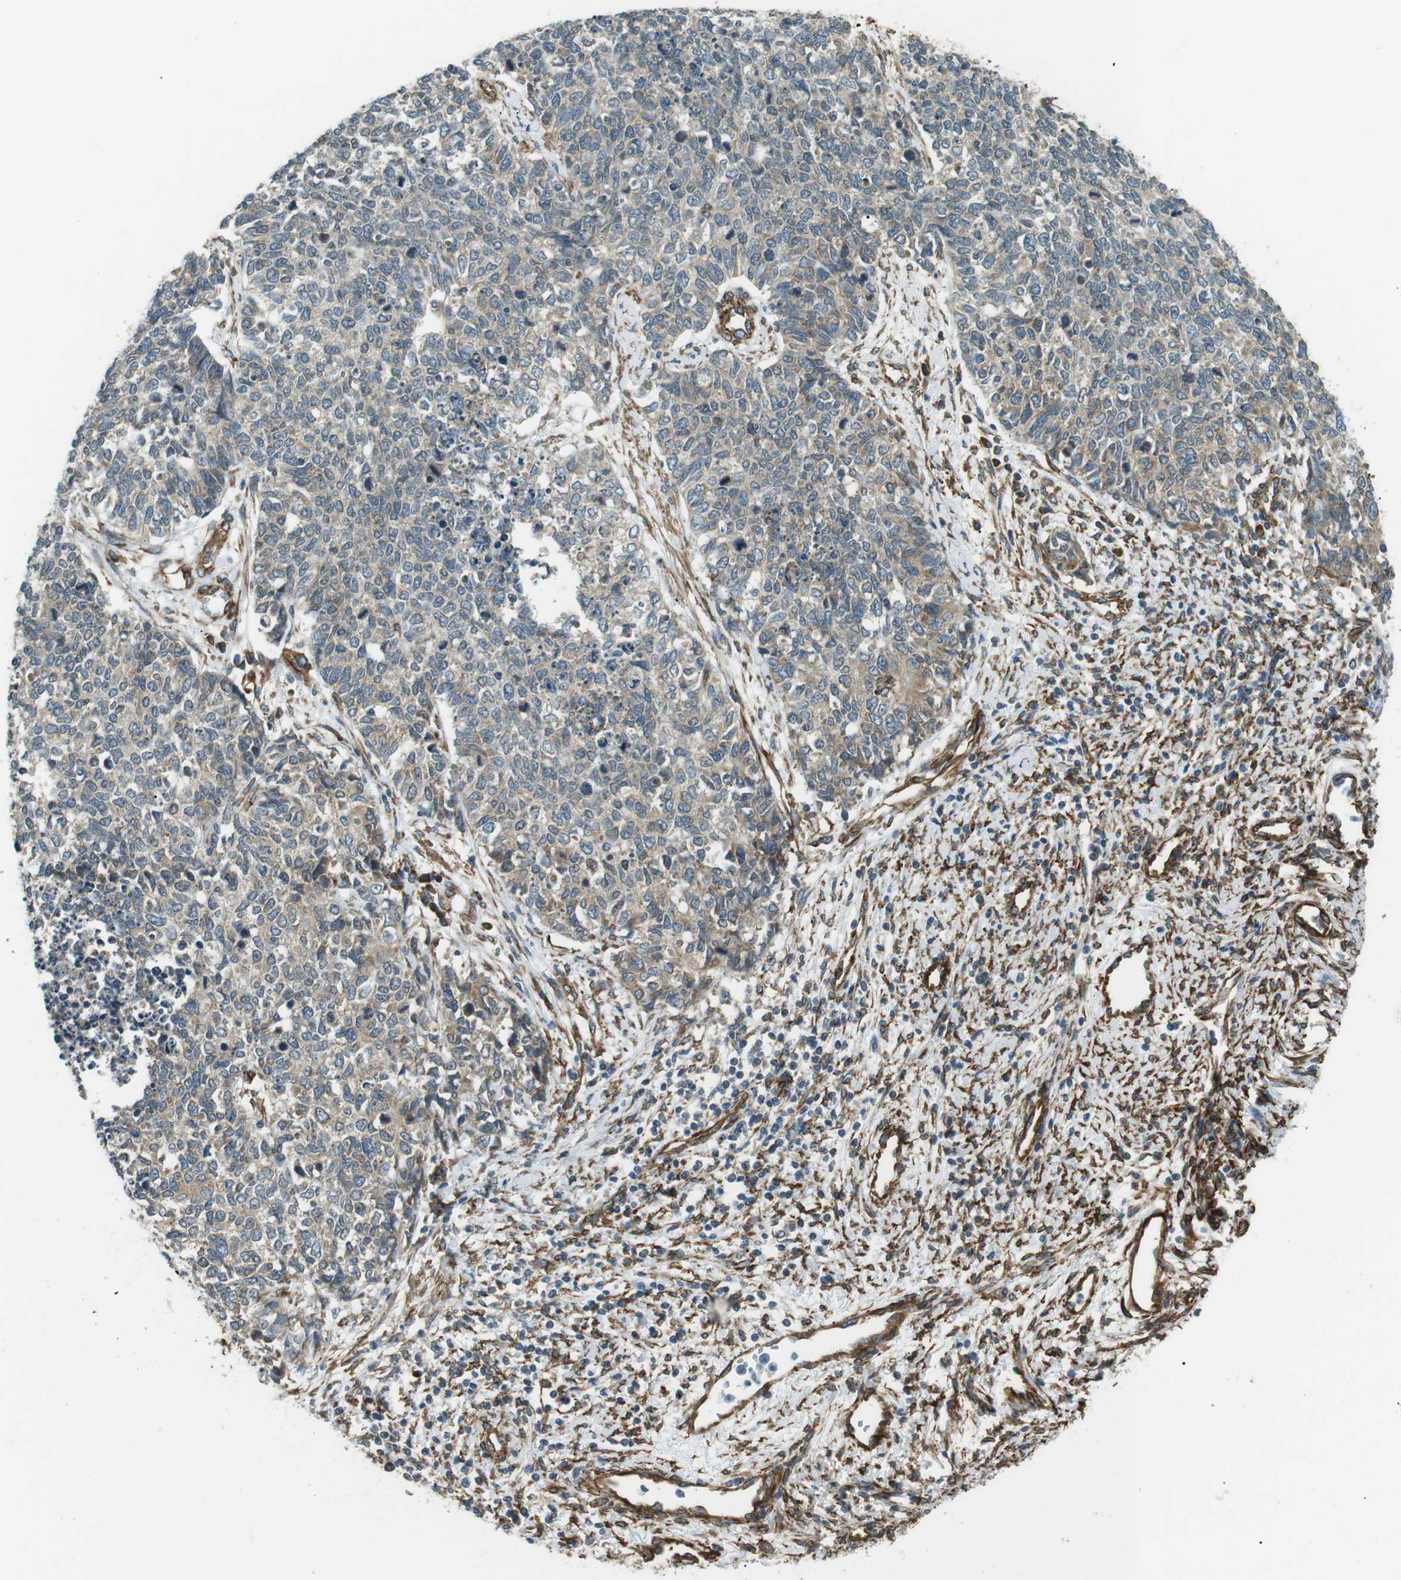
{"staining": {"intensity": "weak", "quantity": "25%-75%", "location": "cytoplasmic/membranous"}, "tissue": "cervical cancer", "cell_type": "Tumor cells", "image_type": "cancer", "snomed": [{"axis": "morphology", "description": "Squamous cell carcinoma, NOS"}, {"axis": "topography", "description": "Cervix"}], "caption": "This image shows cervical cancer (squamous cell carcinoma) stained with immunohistochemistry to label a protein in brown. The cytoplasmic/membranous of tumor cells show weak positivity for the protein. Nuclei are counter-stained blue.", "gene": "ODR4", "patient": {"sex": "female", "age": 63}}